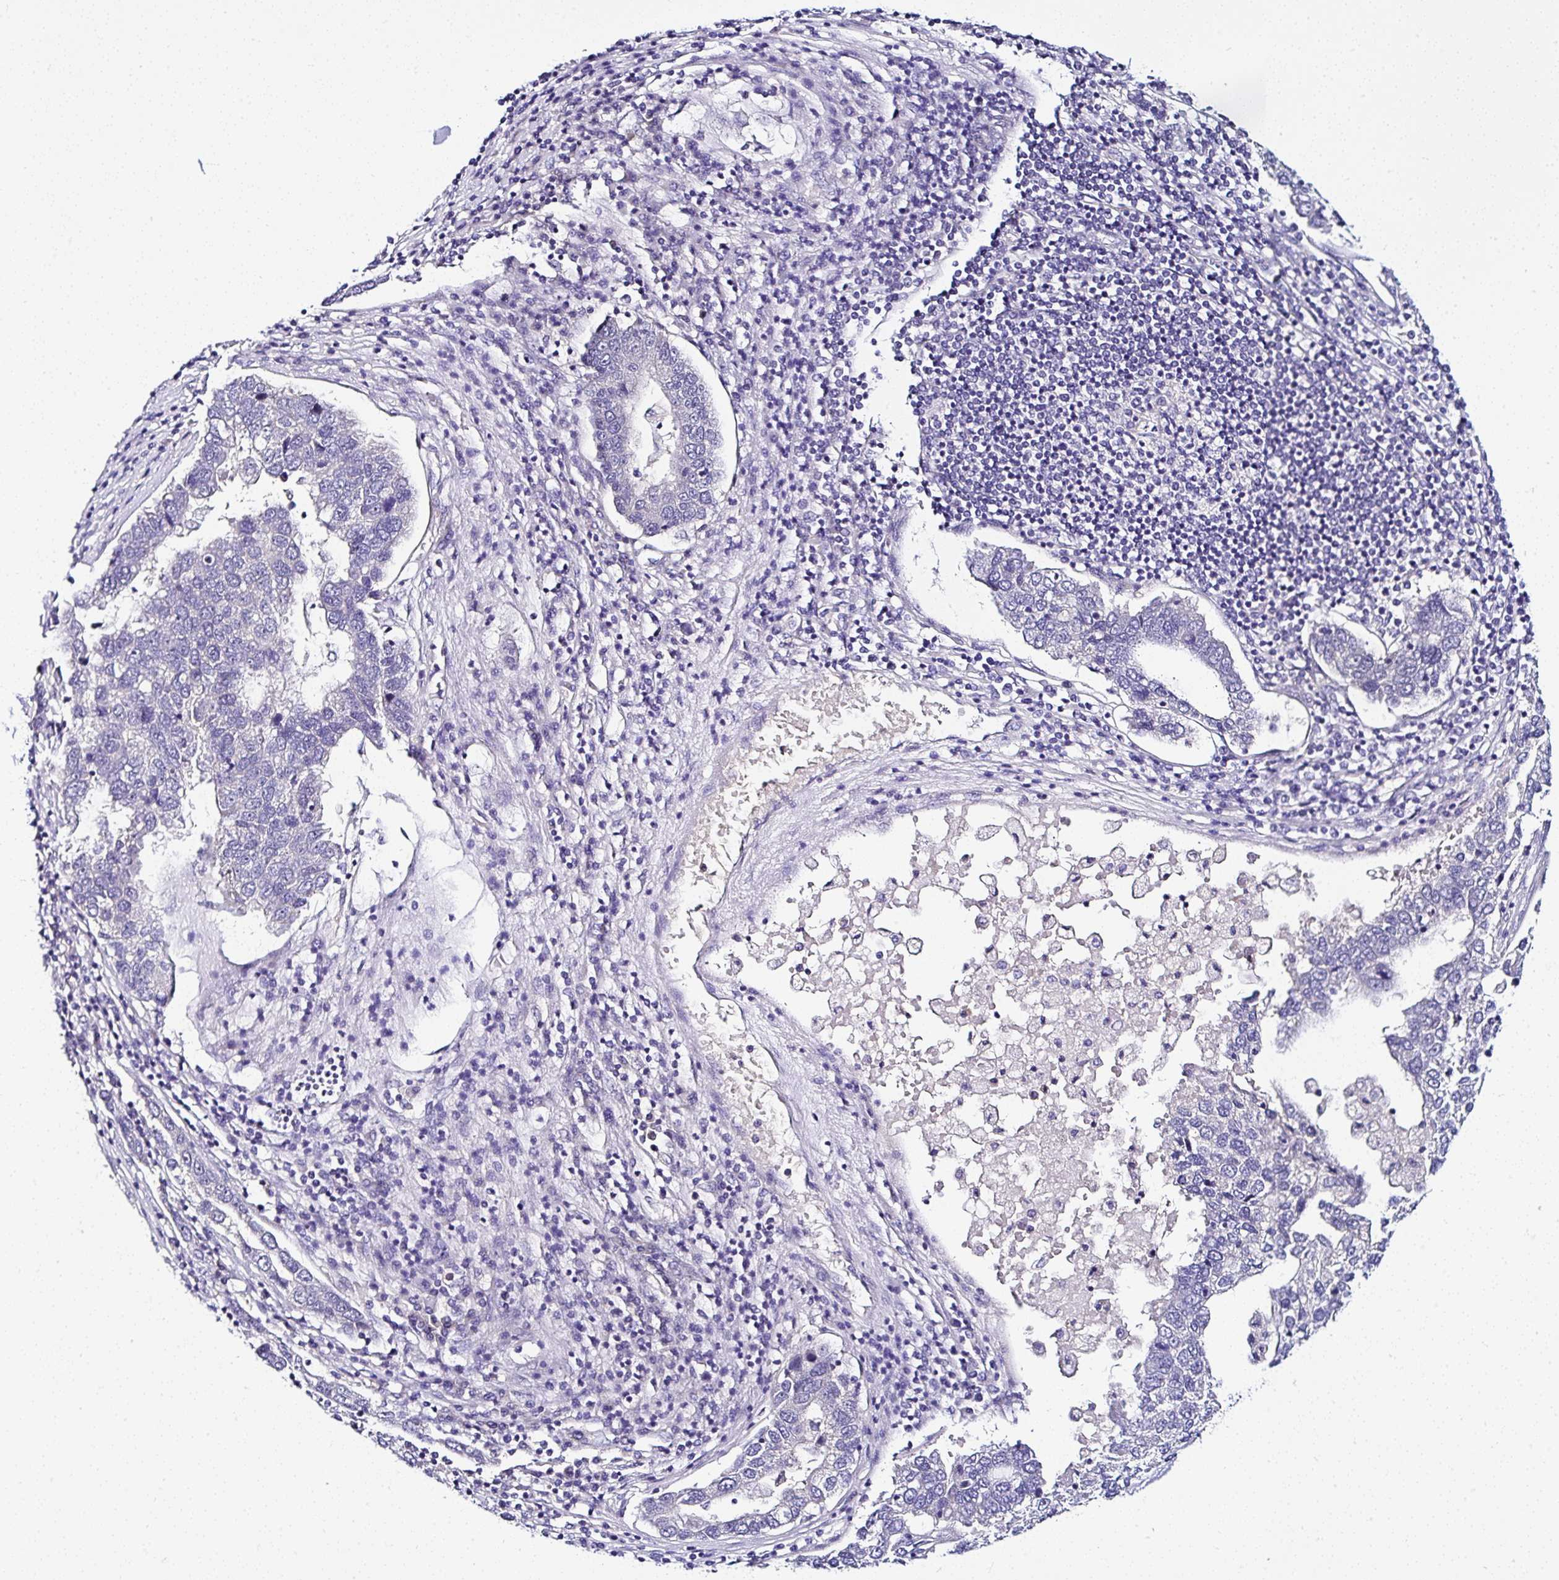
{"staining": {"intensity": "negative", "quantity": "none", "location": "none"}, "tissue": "pancreatic cancer", "cell_type": "Tumor cells", "image_type": "cancer", "snomed": [{"axis": "morphology", "description": "Adenocarcinoma, NOS"}, {"axis": "topography", "description": "Pancreas"}], "caption": "Immunohistochemistry (IHC) of pancreatic adenocarcinoma reveals no staining in tumor cells.", "gene": "DEPDC5", "patient": {"sex": "female", "age": 61}}